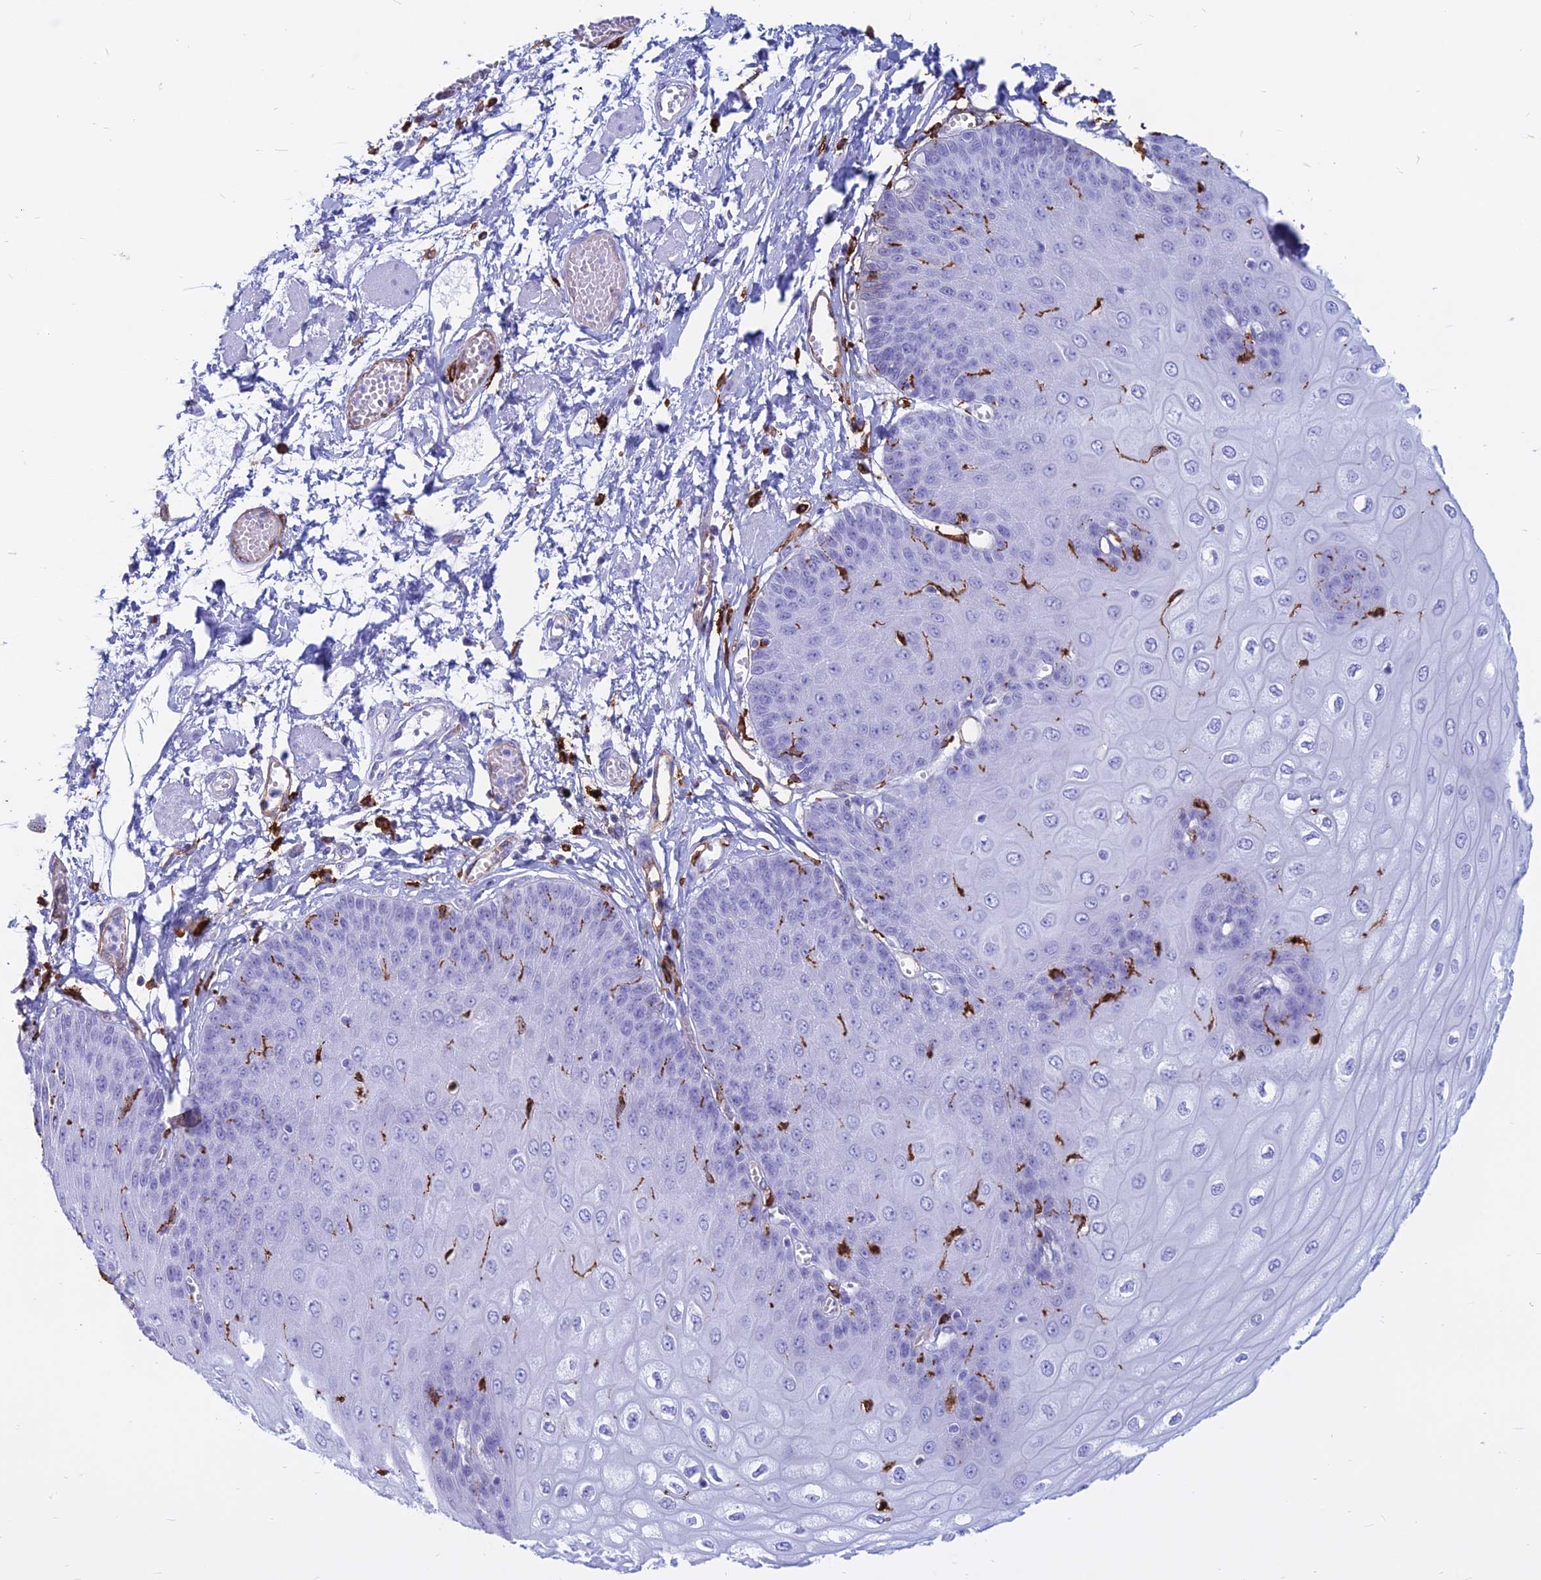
{"staining": {"intensity": "negative", "quantity": "none", "location": "none"}, "tissue": "esophagus", "cell_type": "Squamous epithelial cells", "image_type": "normal", "snomed": [{"axis": "morphology", "description": "Normal tissue, NOS"}, {"axis": "topography", "description": "Esophagus"}], "caption": "An IHC photomicrograph of benign esophagus is shown. There is no staining in squamous epithelial cells of esophagus.", "gene": "HLA", "patient": {"sex": "male", "age": 60}}